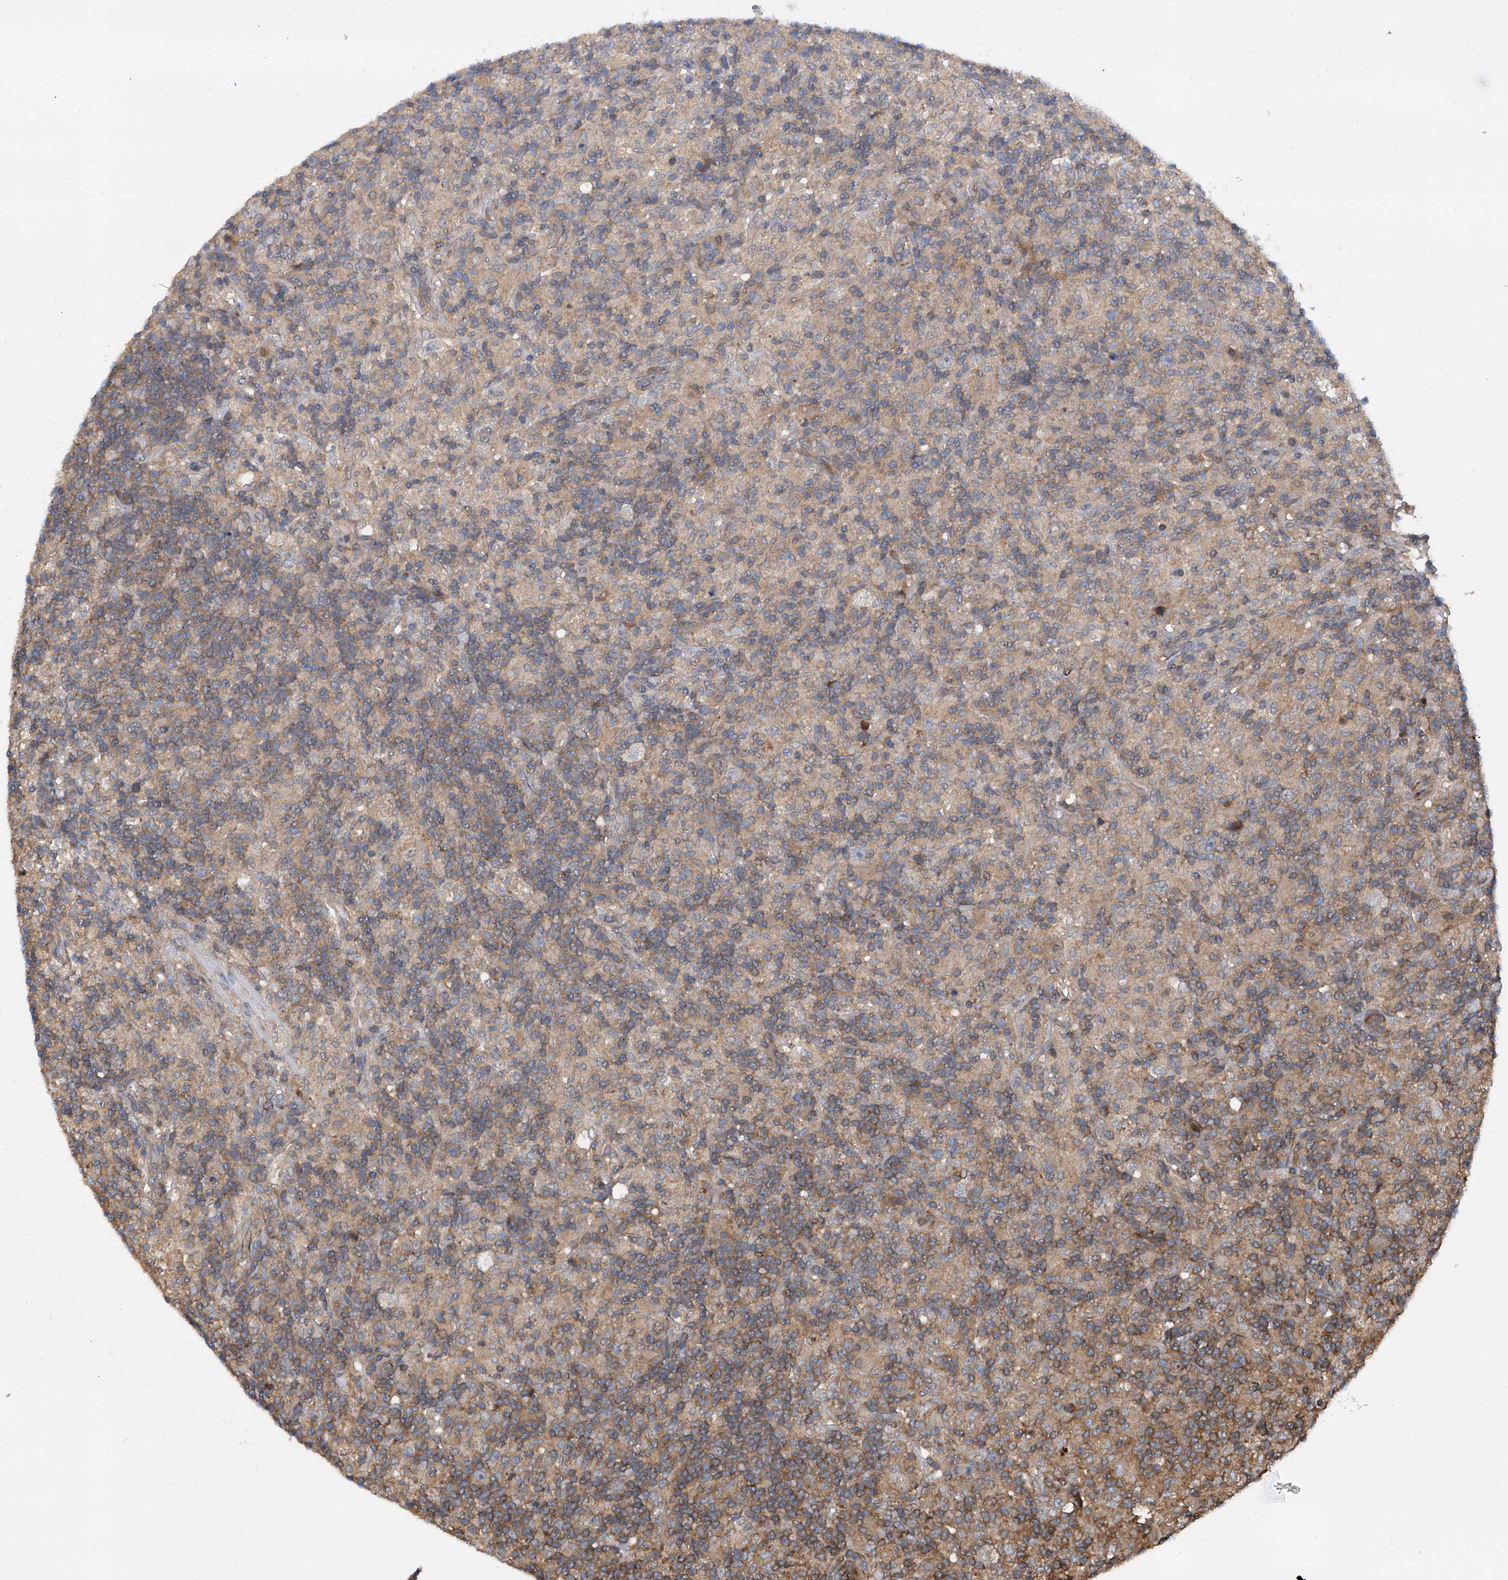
{"staining": {"intensity": "negative", "quantity": "none", "location": "none"}, "tissue": "lymphoma", "cell_type": "Tumor cells", "image_type": "cancer", "snomed": [{"axis": "morphology", "description": "Hodgkin's disease, NOS"}, {"axis": "topography", "description": "Lymph node"}], "caption": "Tumor cells are negative for protein expression in human Hodgkin's disease.", "gene": "NT5C3A", "patient": {"sex": "male", "age": 70}}